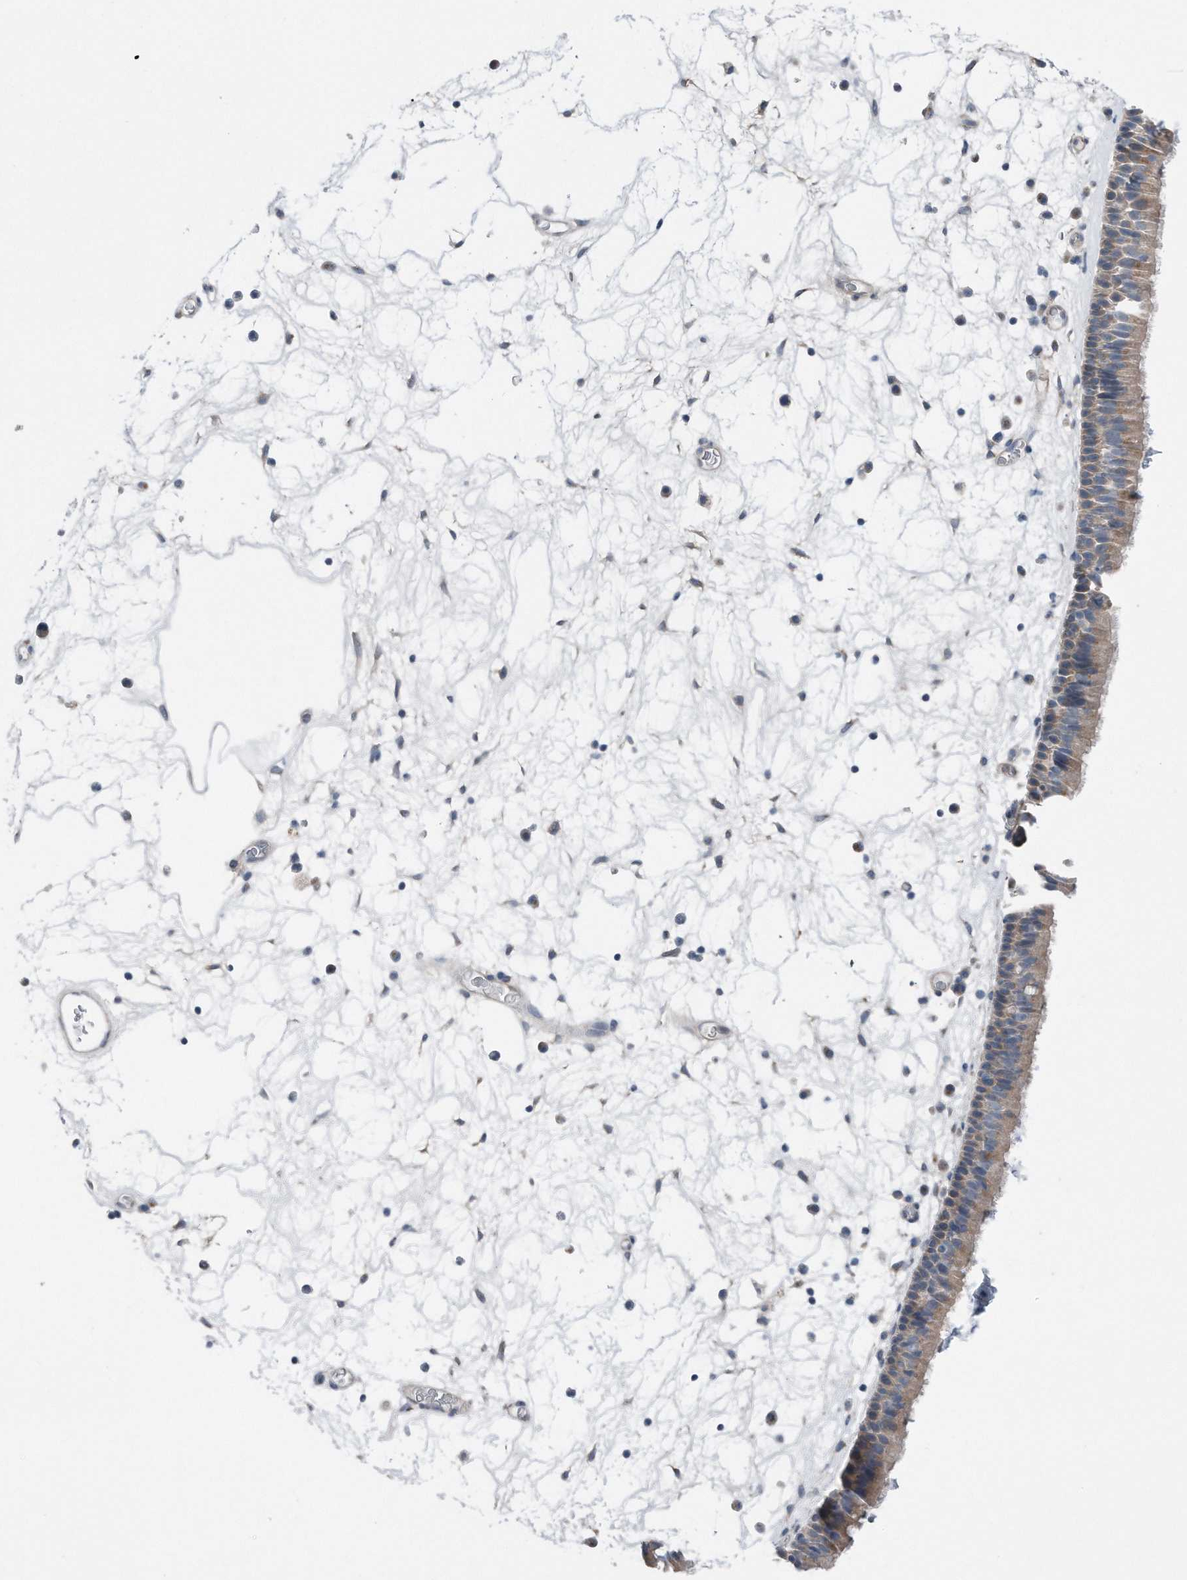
{"staining": {"intensity": "weak", "quantity": "25%-75%", "location": "cytoplasmic/membranous"}, "tissue": "nasopharynx", "cell_type": "Respiratory epithelial cells", "image_type": "normal", "snomed": [{"axis": "morphology", "description": "Normal tissue, NOS"}, {"axis": "morphology", "description": "Inflammation, NOS"}, {"axis": "morphology", "description": "Malignant melanoma, Metastatic site"}, {"axis": "topography", "description": "Nasopharynx"}], "caption": "Protein staining displays weak cytoplasmic/membranous staining in about 25%-75% of respiratory epithelial cells in benign nasopharynx.", "gene": "YRDC", "patient": {"sex": "male", "age": 70}}